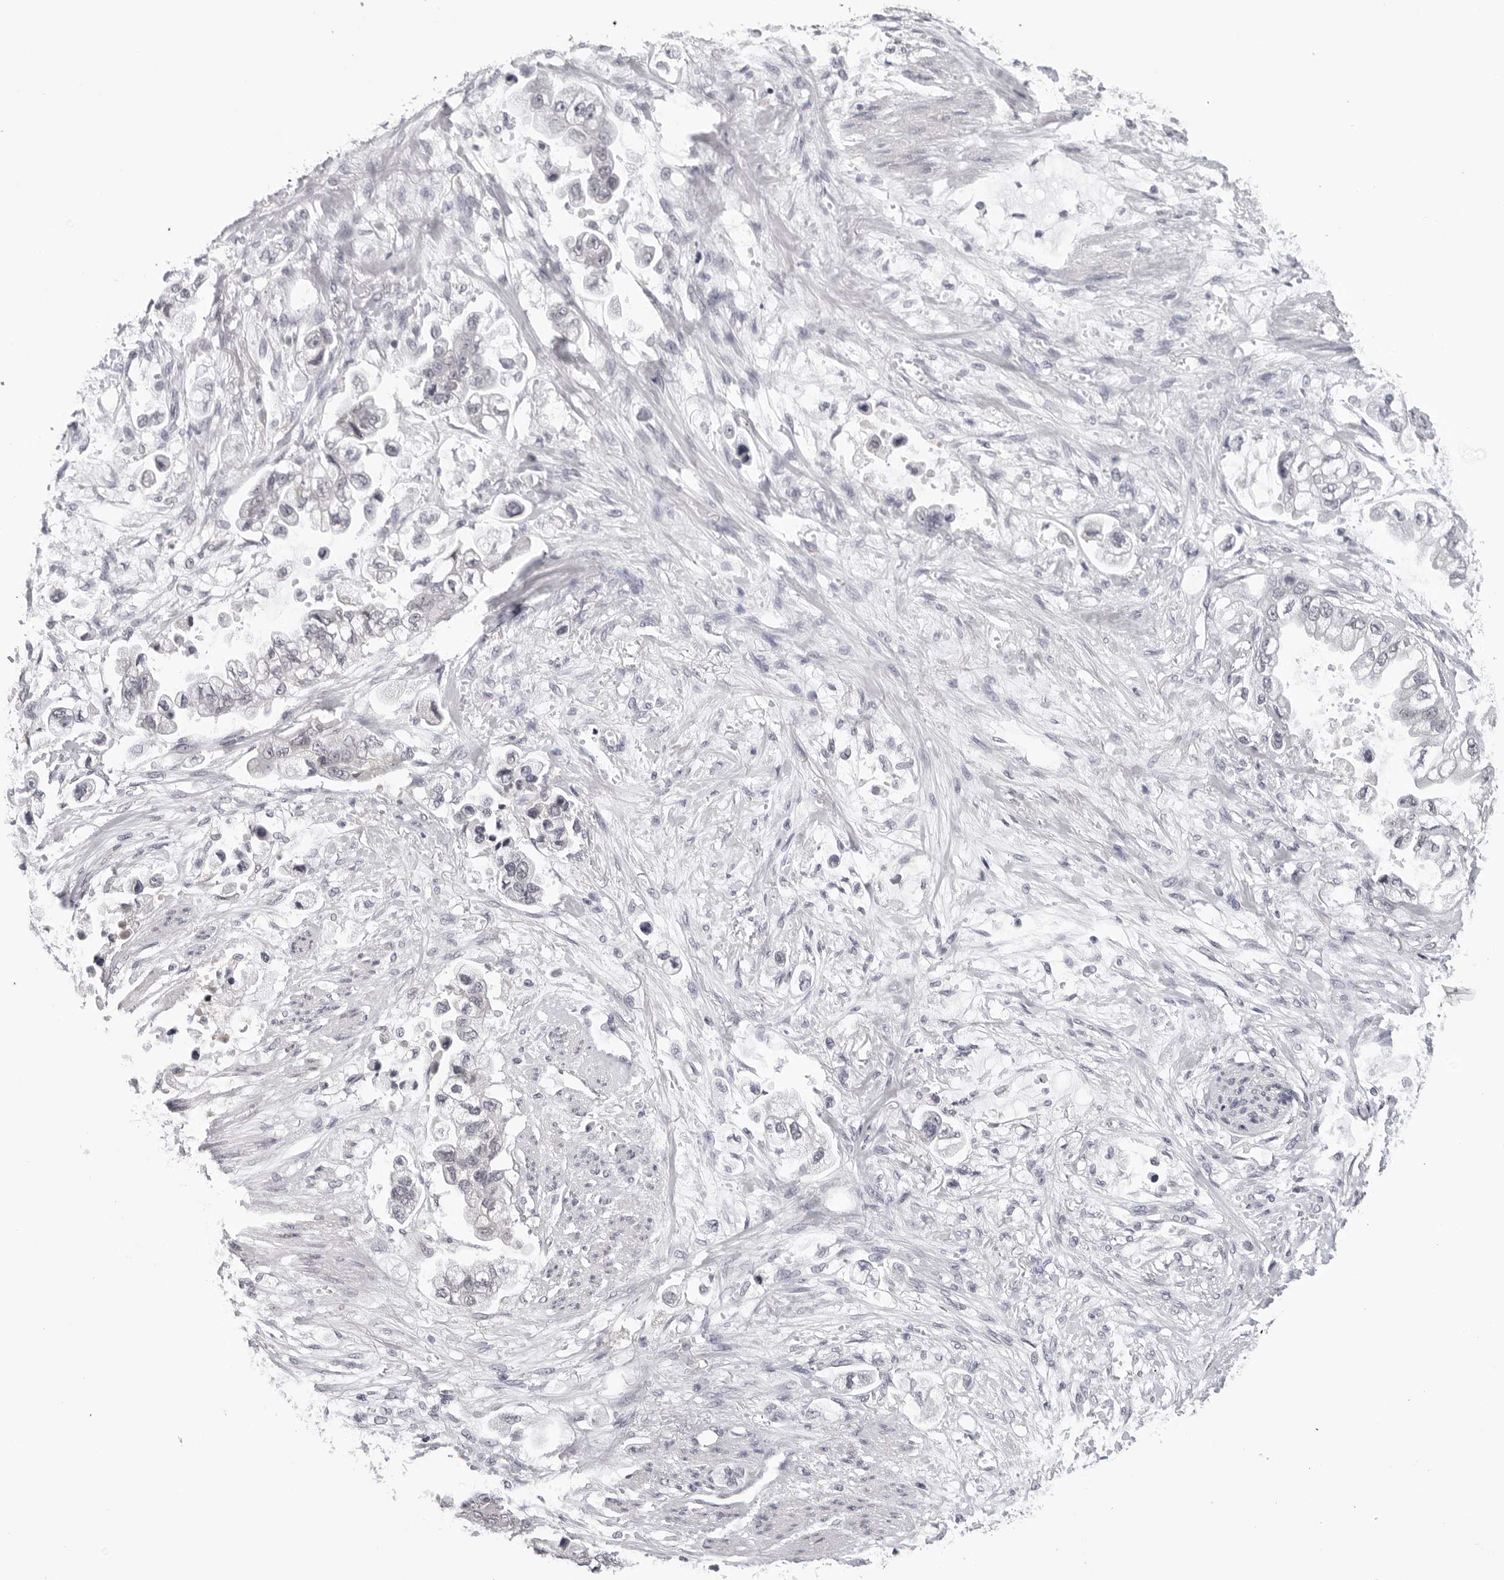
{"staining": {"intensity": "negative", "quantity": "none", "location": "none"}, "tissue": "stomach cancer", "cell_type": "Tumor cells", "image_type": "cancer", "snomed": [{"axis": "morphology", "description": "Adenocarcinoma, NOS"}, {"axis": "topography", "description": "Stomach"}], "caption": "Stomach adenocarcinoma was stained to show a protein in brown. There is no significant expression in tumor cells. (Brightfield microscopy of DAB immunohistochemistry at high magnification).", "gene": "CDK20", "patient": {"sex": "male", "age": 62}}